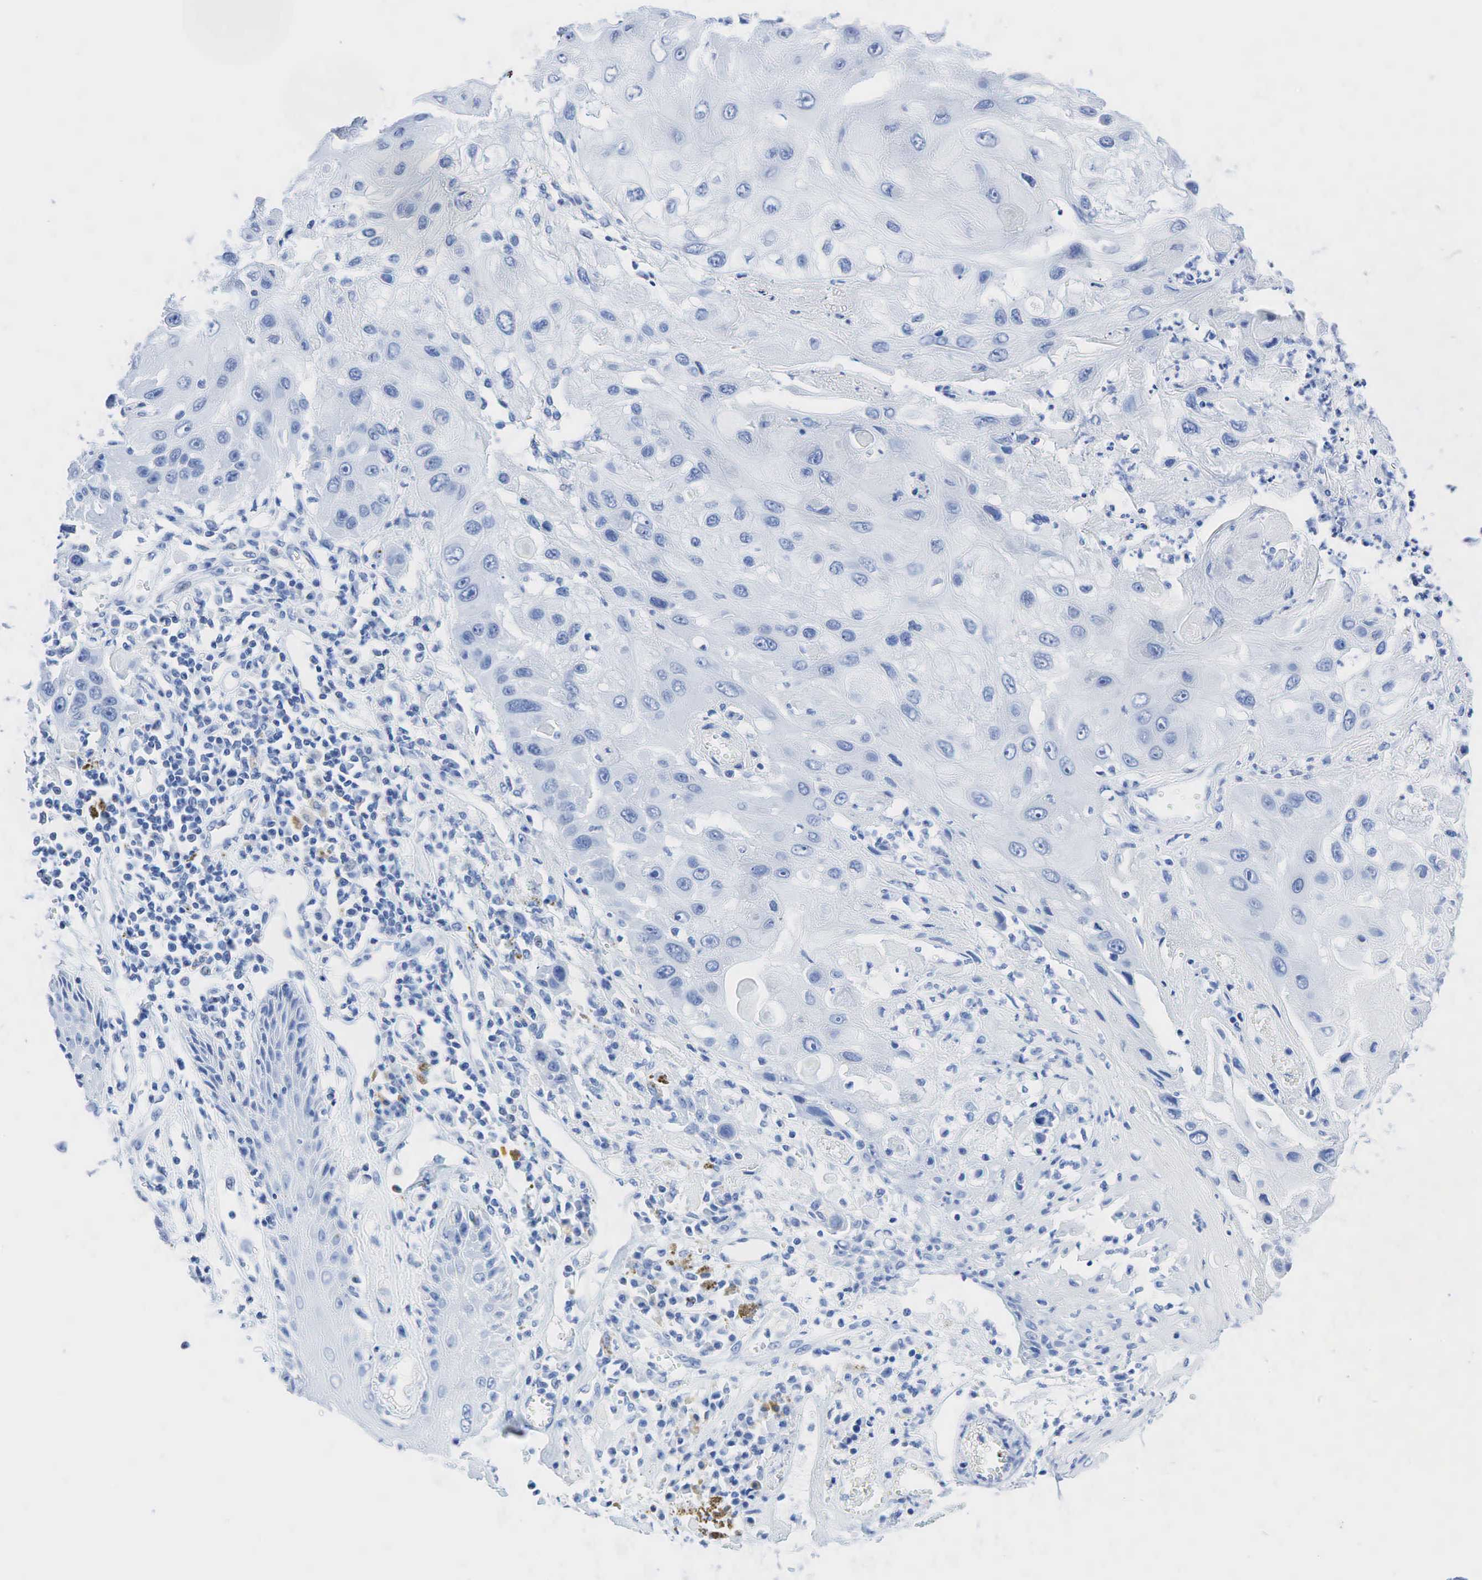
{"staining": {"intensity": "negative", "quantity": "none", "location": "none"}, "tissue": "skin cancer", "cell_type": "Tumor cells", "image_type": "cancer", "snomed": [{"axis": "morphology", "description": "Squamous cell carcinoma, NOS"}, {"axis": "topography", "description": "Skin"}, {"axis": "topography", "description": "Anal"}], "caption": "This is an immunohistochemistry (IHC) histopathology image of squamous cell carcinoma (skin). There is no staining in tumor cells.", "gene": "INHA", "patient": {"sex": "male", "age": 61}}